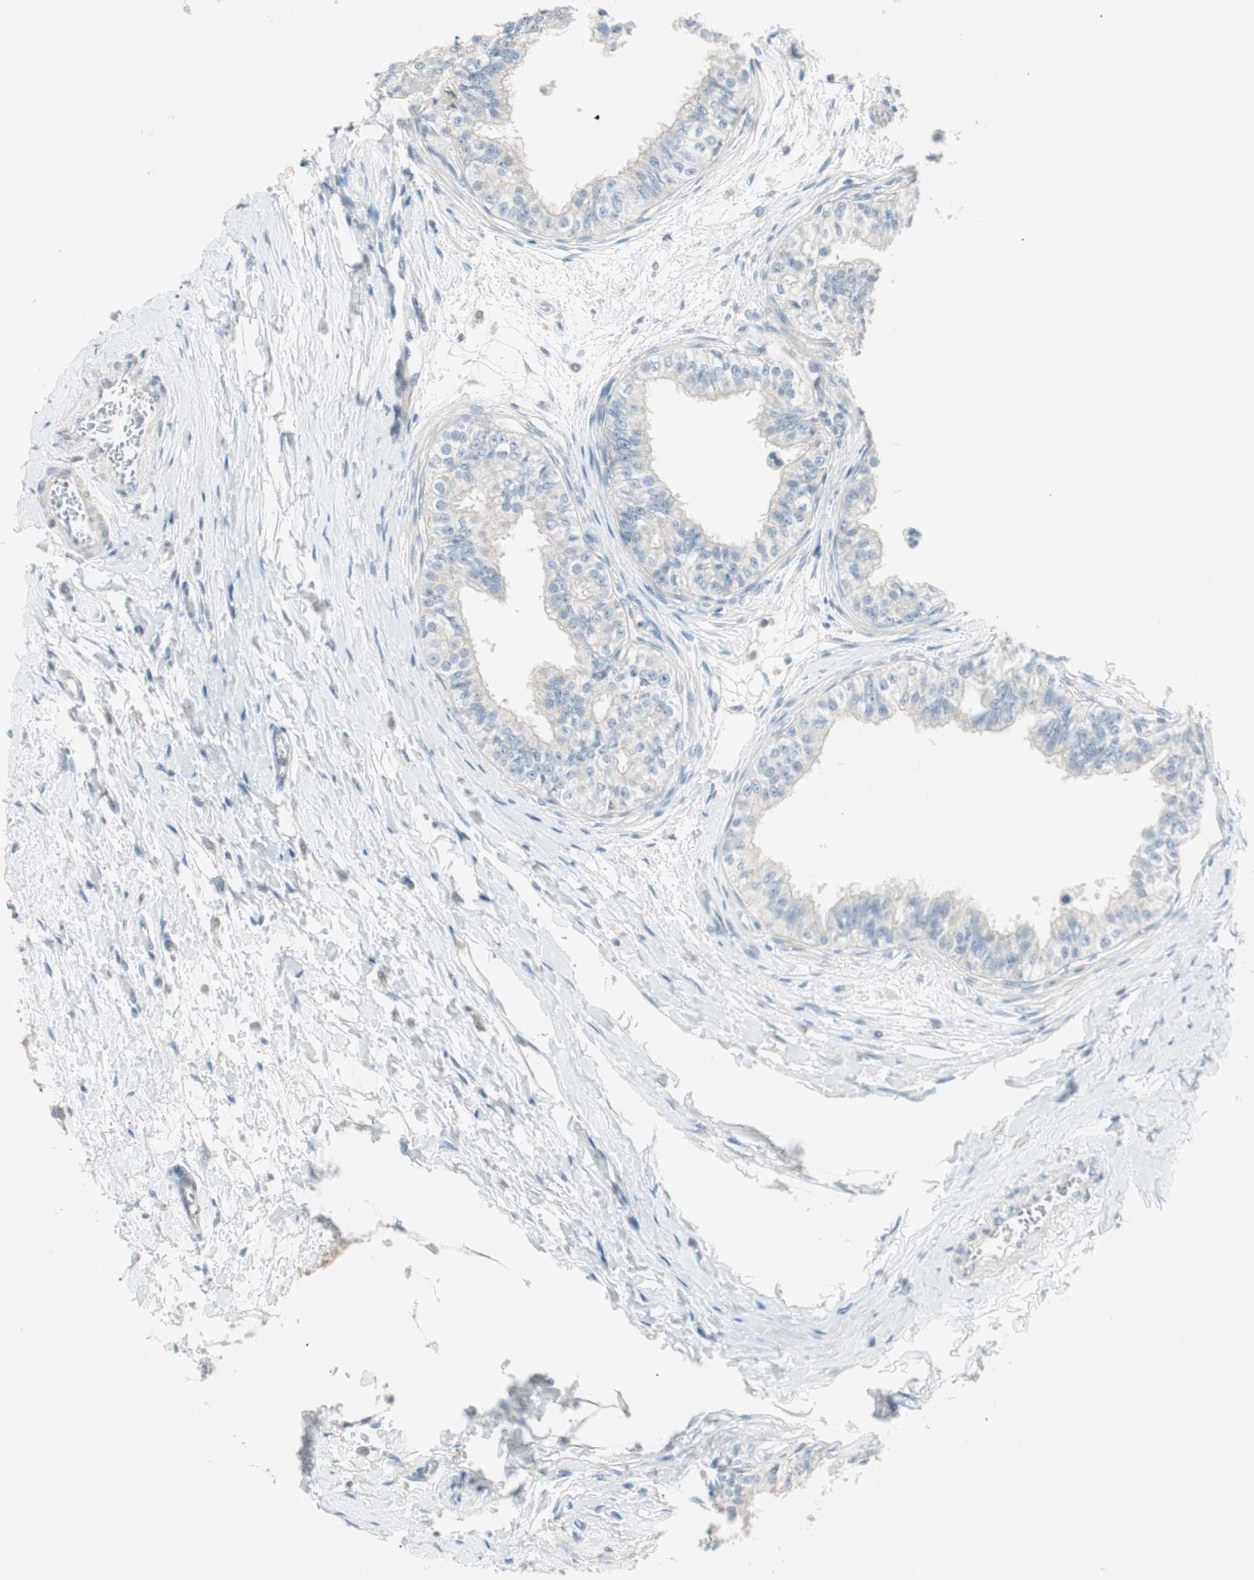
{"staining": {"intensity": "weak", "quantity": "25%-75%", "location": "cytoplasmic/membranous"}, "tissue": "epididymis", "cell_type": "Glandular cells", "image_type": "normal", "snomed": [{"axis": "morphology", "description": "Normal tissue, NOS"}, {"axis": "morphology", "description": "Adenocarcinoma, metastatic, NOS"}, {"axis": "topography", "description": "Testis"}, {"axis": "topography", "description": "Epididymis"}], "caption": "The photomicrograph shows a brown stain indicating the presence of a protein in the cytoplasmic/membranous of glandular cells in epididymis. Using DAB (3,3'-diaminobenzidine) (brown) and hematoxylin (blue) stains, captured at high magnification using brightfield microscopy.", "gene": "ITLN2", "patient": {"sex": "male", "age": 26}}